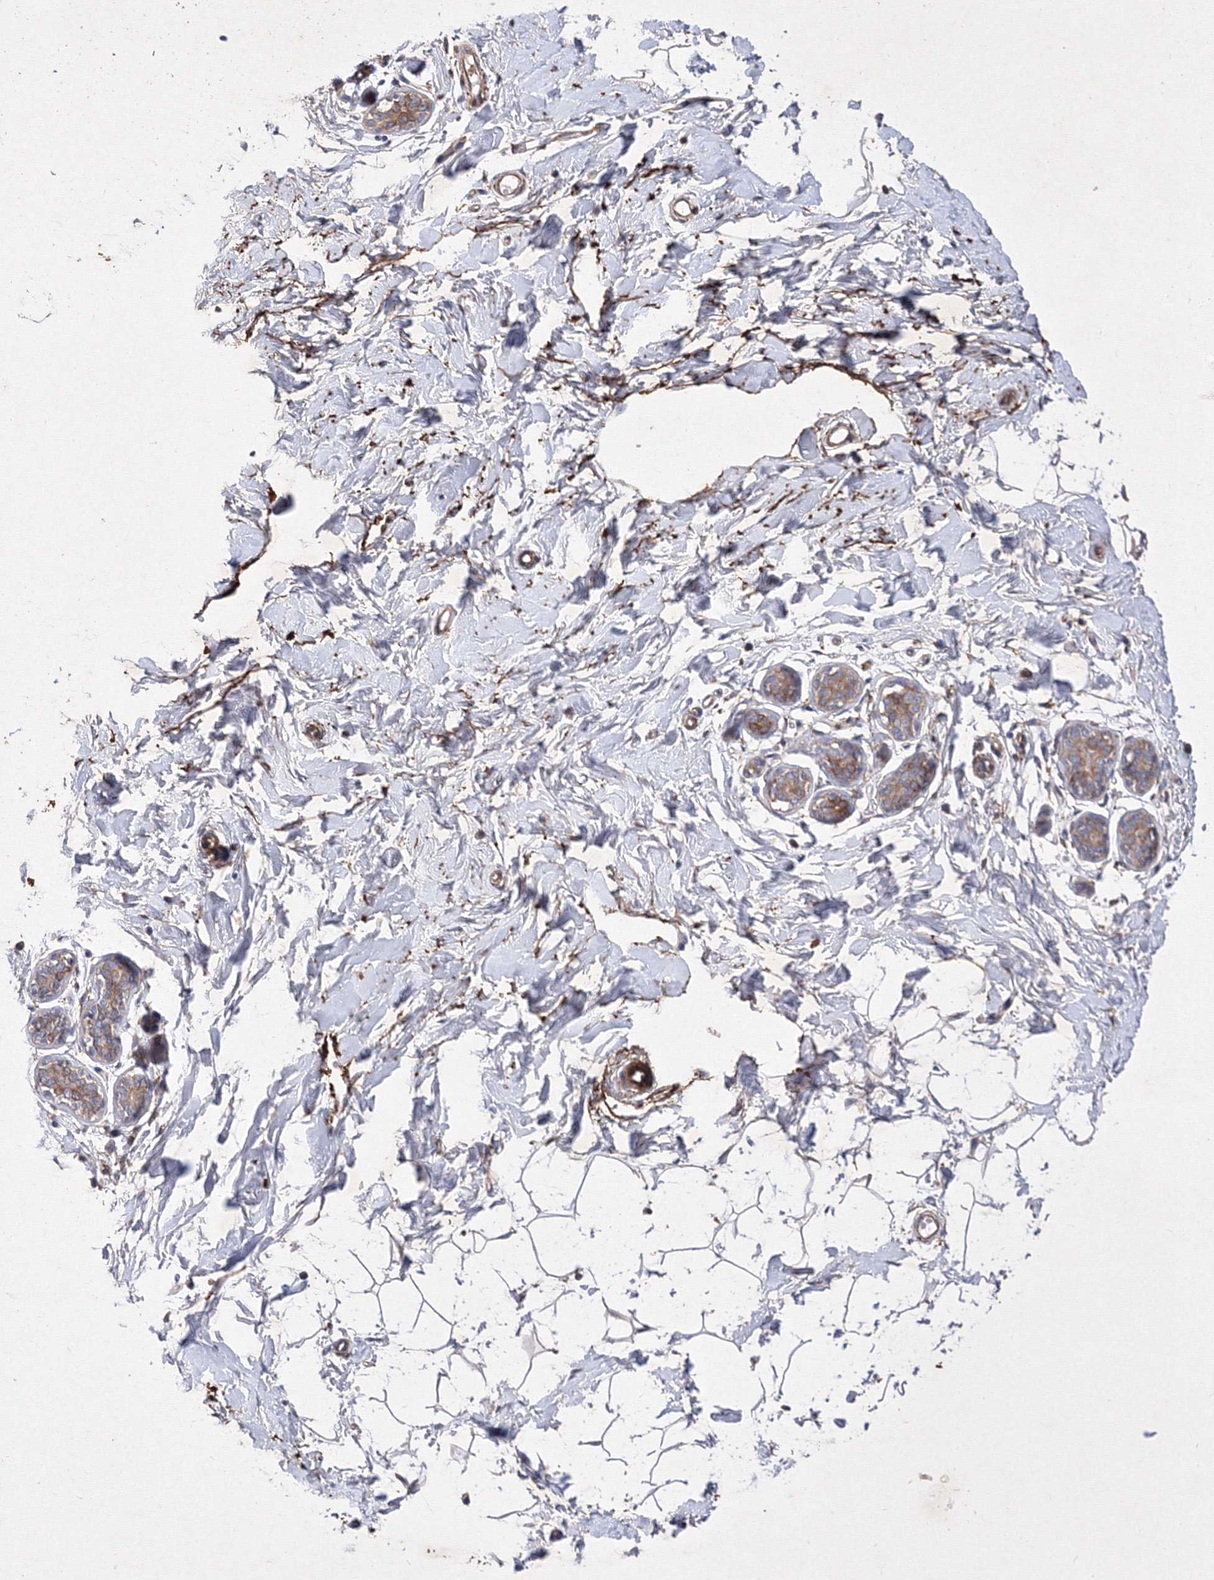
{"staining": {"intensity": "weak", "quantity": "25%-75%", "location": "cytoplasmic/membranous"}, "tissue": "adipose tissue", "cell_type": "Adipocytes", "image_type": "normal", "snomed": [{"axis": "morphology", "description": "Normal tissue, NOS"}, {"axis": "topography", "description": "Breast"}], "caption": "Immunohistochemistry staining of benign adipose tissue, which reveals low levels of weak cytoplasmic/membranous expression in approximately 25%-75% of adipocytes indicating weak cytoplasmic/membranous protein expression. The staining was performed using DAB (3,3'-diaminobenzidine) (brown) for protein detection and nuclei were counterstained in hematoxylin (blue).", "gene": "SNX18", "patient": {"sex": "female", "age": 23}}